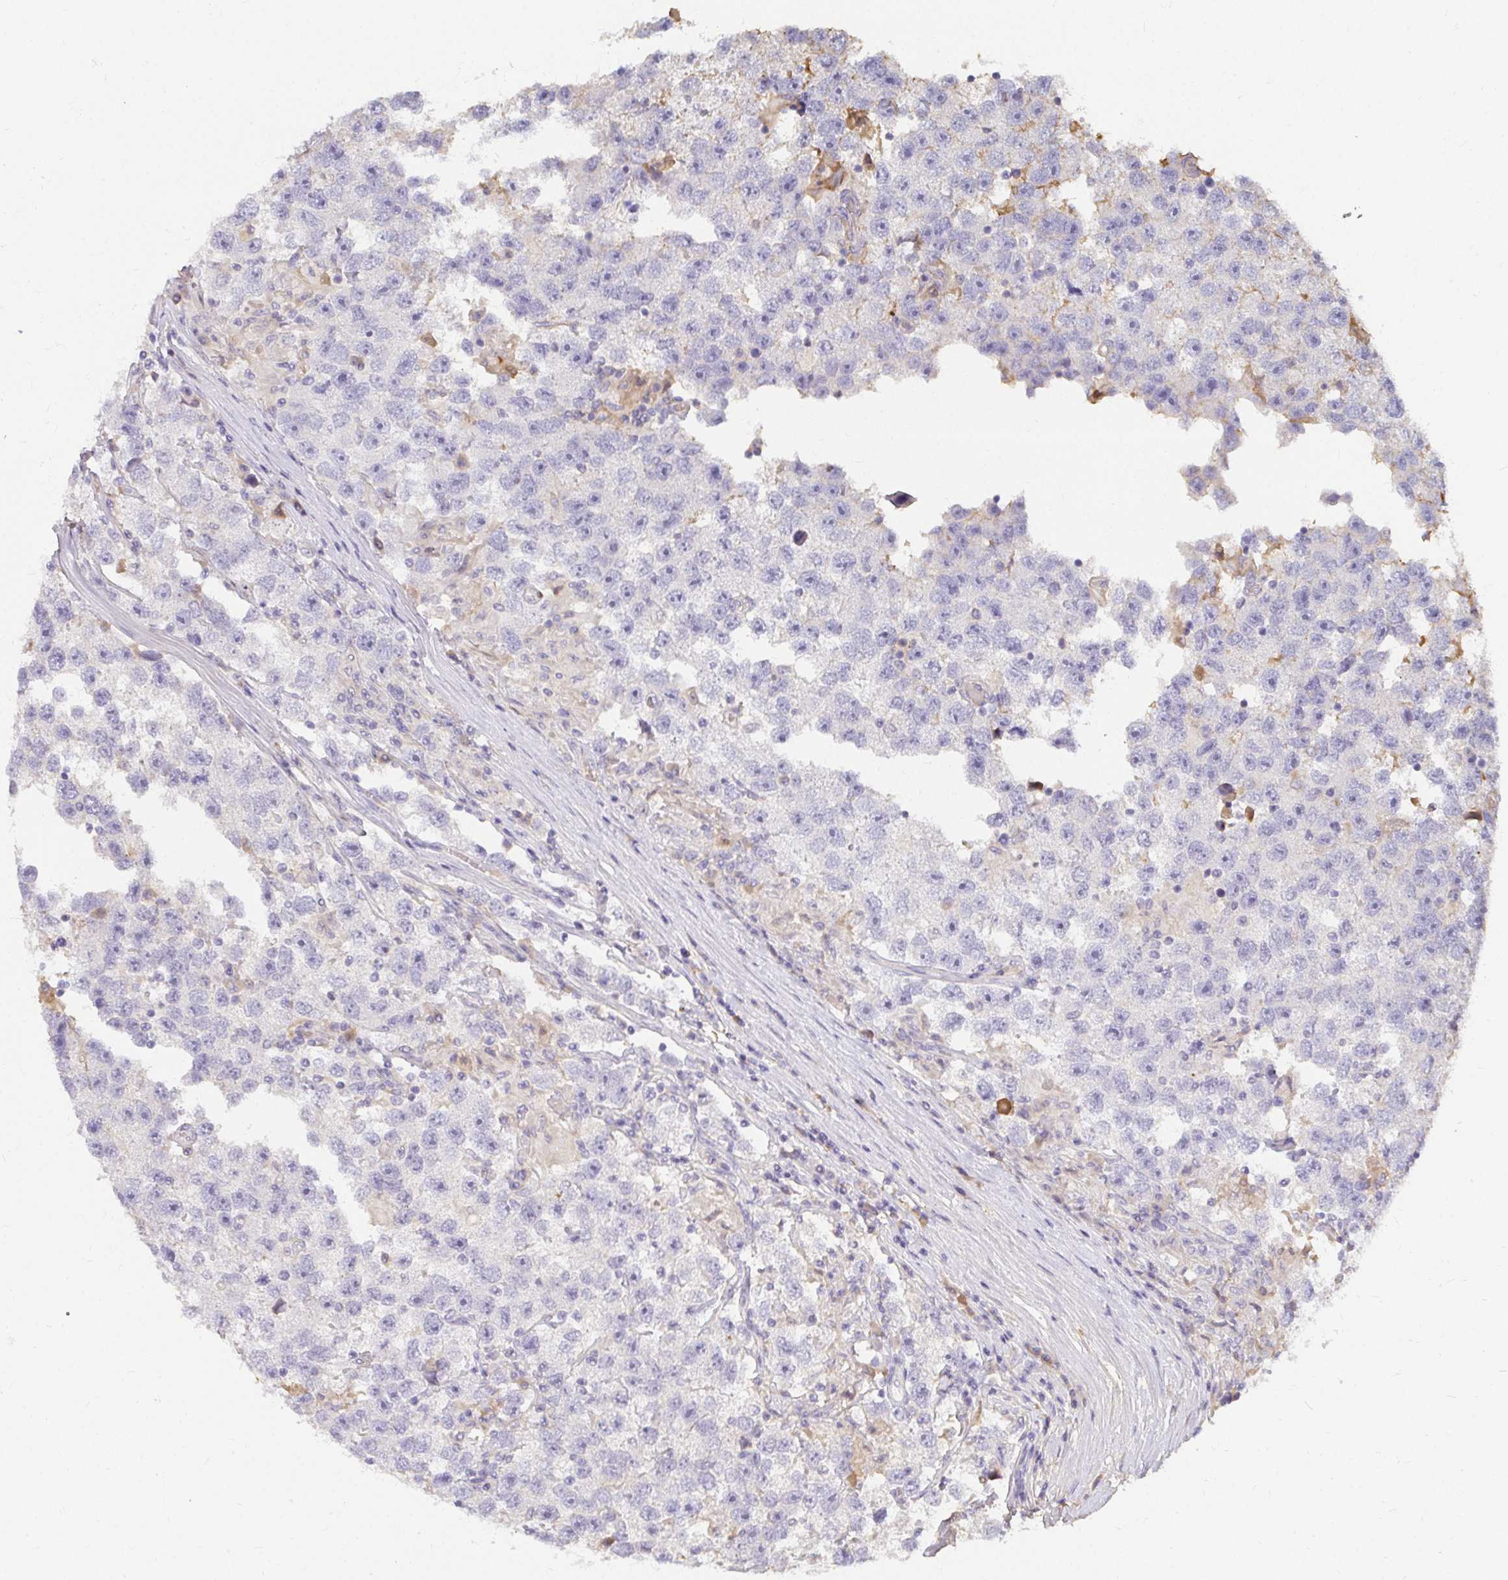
{"staining": {"intensity": "negative", "quantity": "none", "location": "none"}, "tissue": "testis cancer", "cell_type": "Tumor cells", "image_type": "cancer", "snomed": [{"axis": "morphology", "description": "Seminoma, NOS"}, {"axis": "topography", "description": "Testis"}], "caption": "The micrograph demonstrates no staining of tumor cells in testis seminoma.", "gene": "LOXL4", "patient": {"sex": "male", "age": 26}}